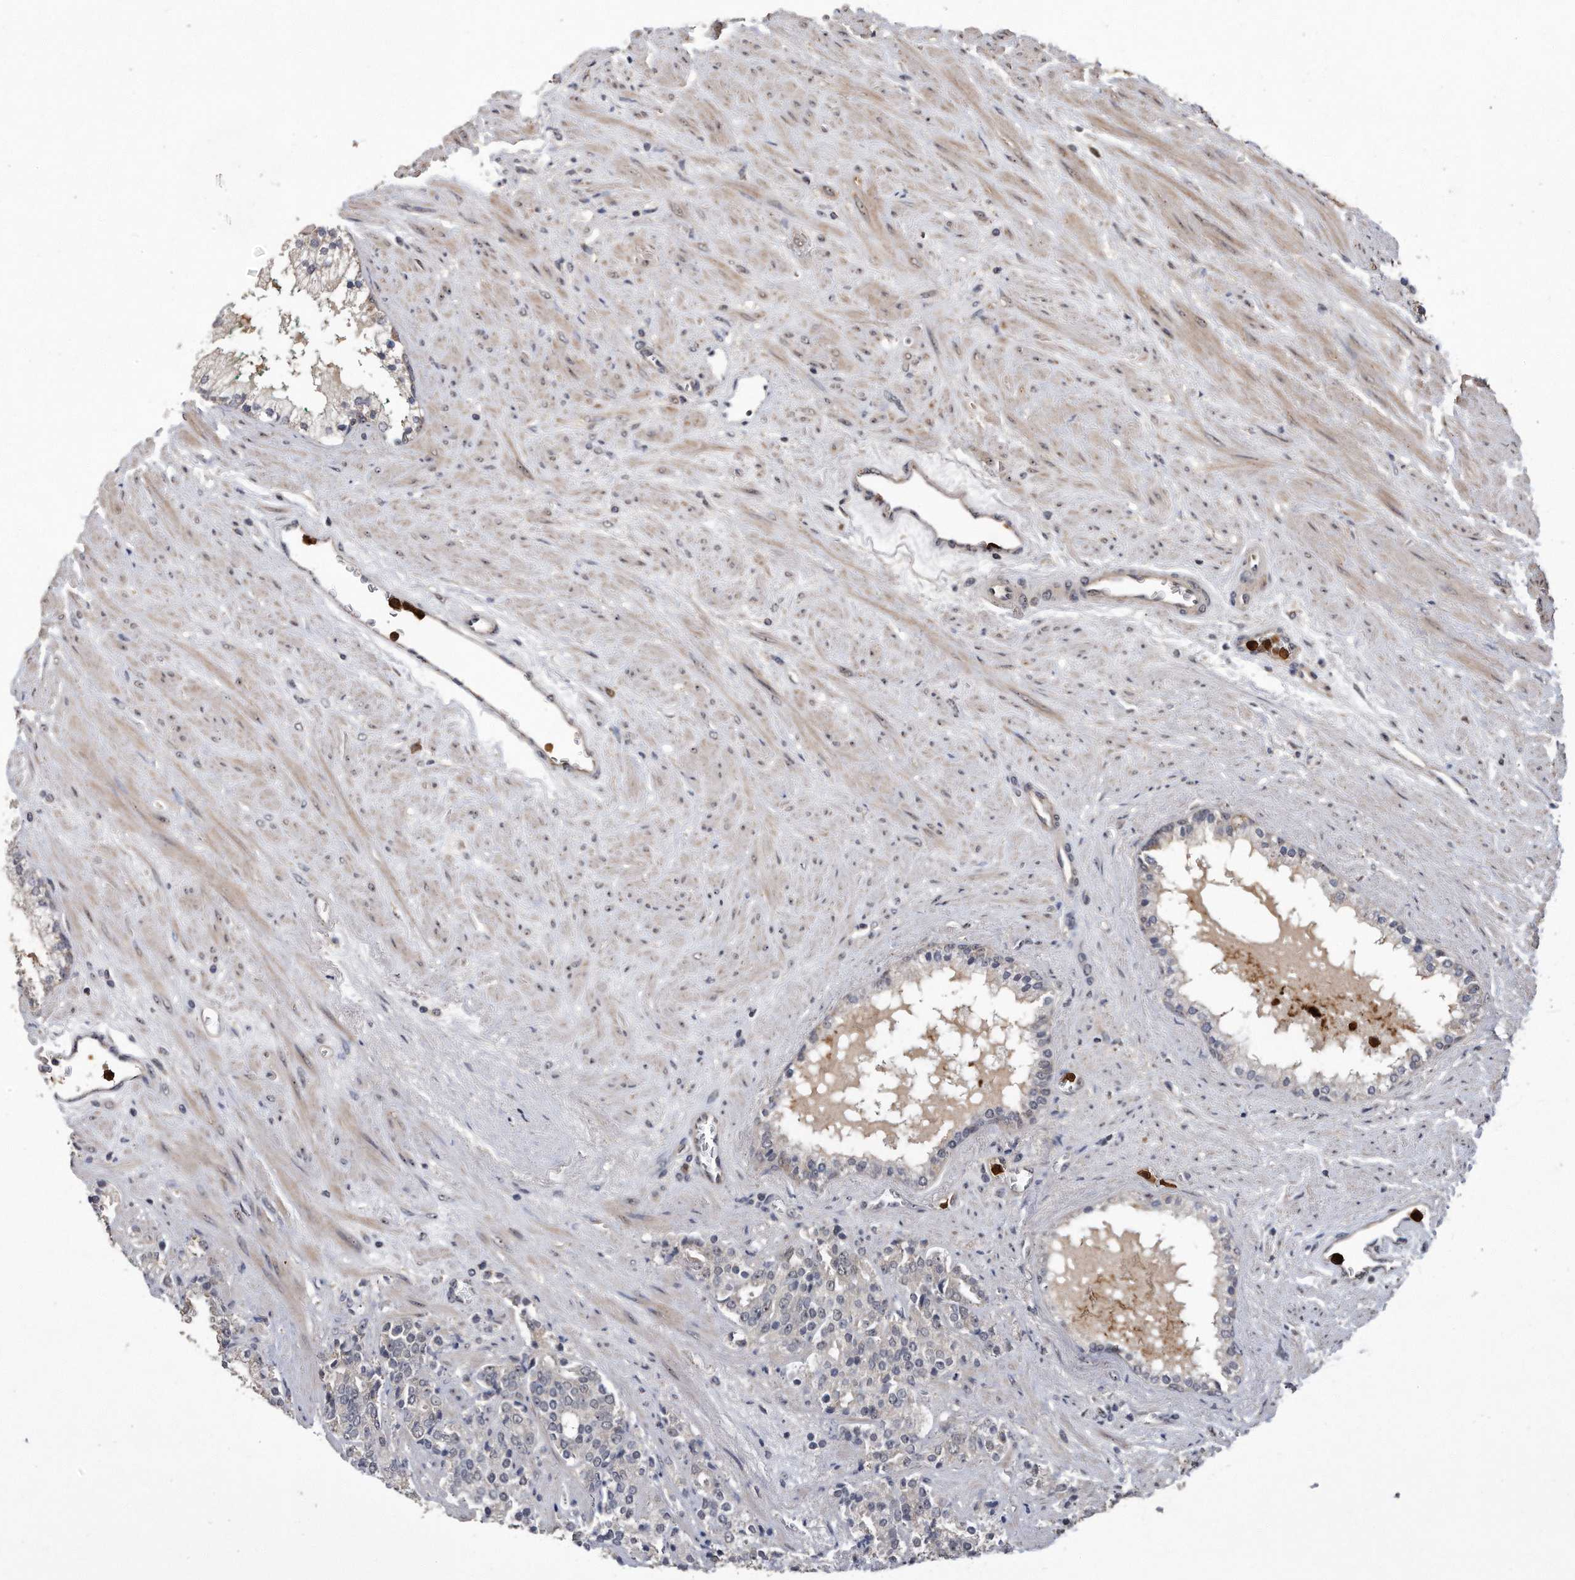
{"staining": {"intensity": "negative", "quantity": "none", "location": "none"}, "tissue": "prostate cancer", "cell_type": "Tumor cells", "image_type": "cancer", "snomed": [{"axis": "morphology", "description": "Adenocarcinoma, High grade"}, {"axis": "topography", "description": "Prostate"}], "caption": "Immunohistochemistry of prostate adenocarcinoma (high-grade) displays no expression in tumor cells.", "gene": "PELO", "patient": {"sex": "male", "age": 71}}